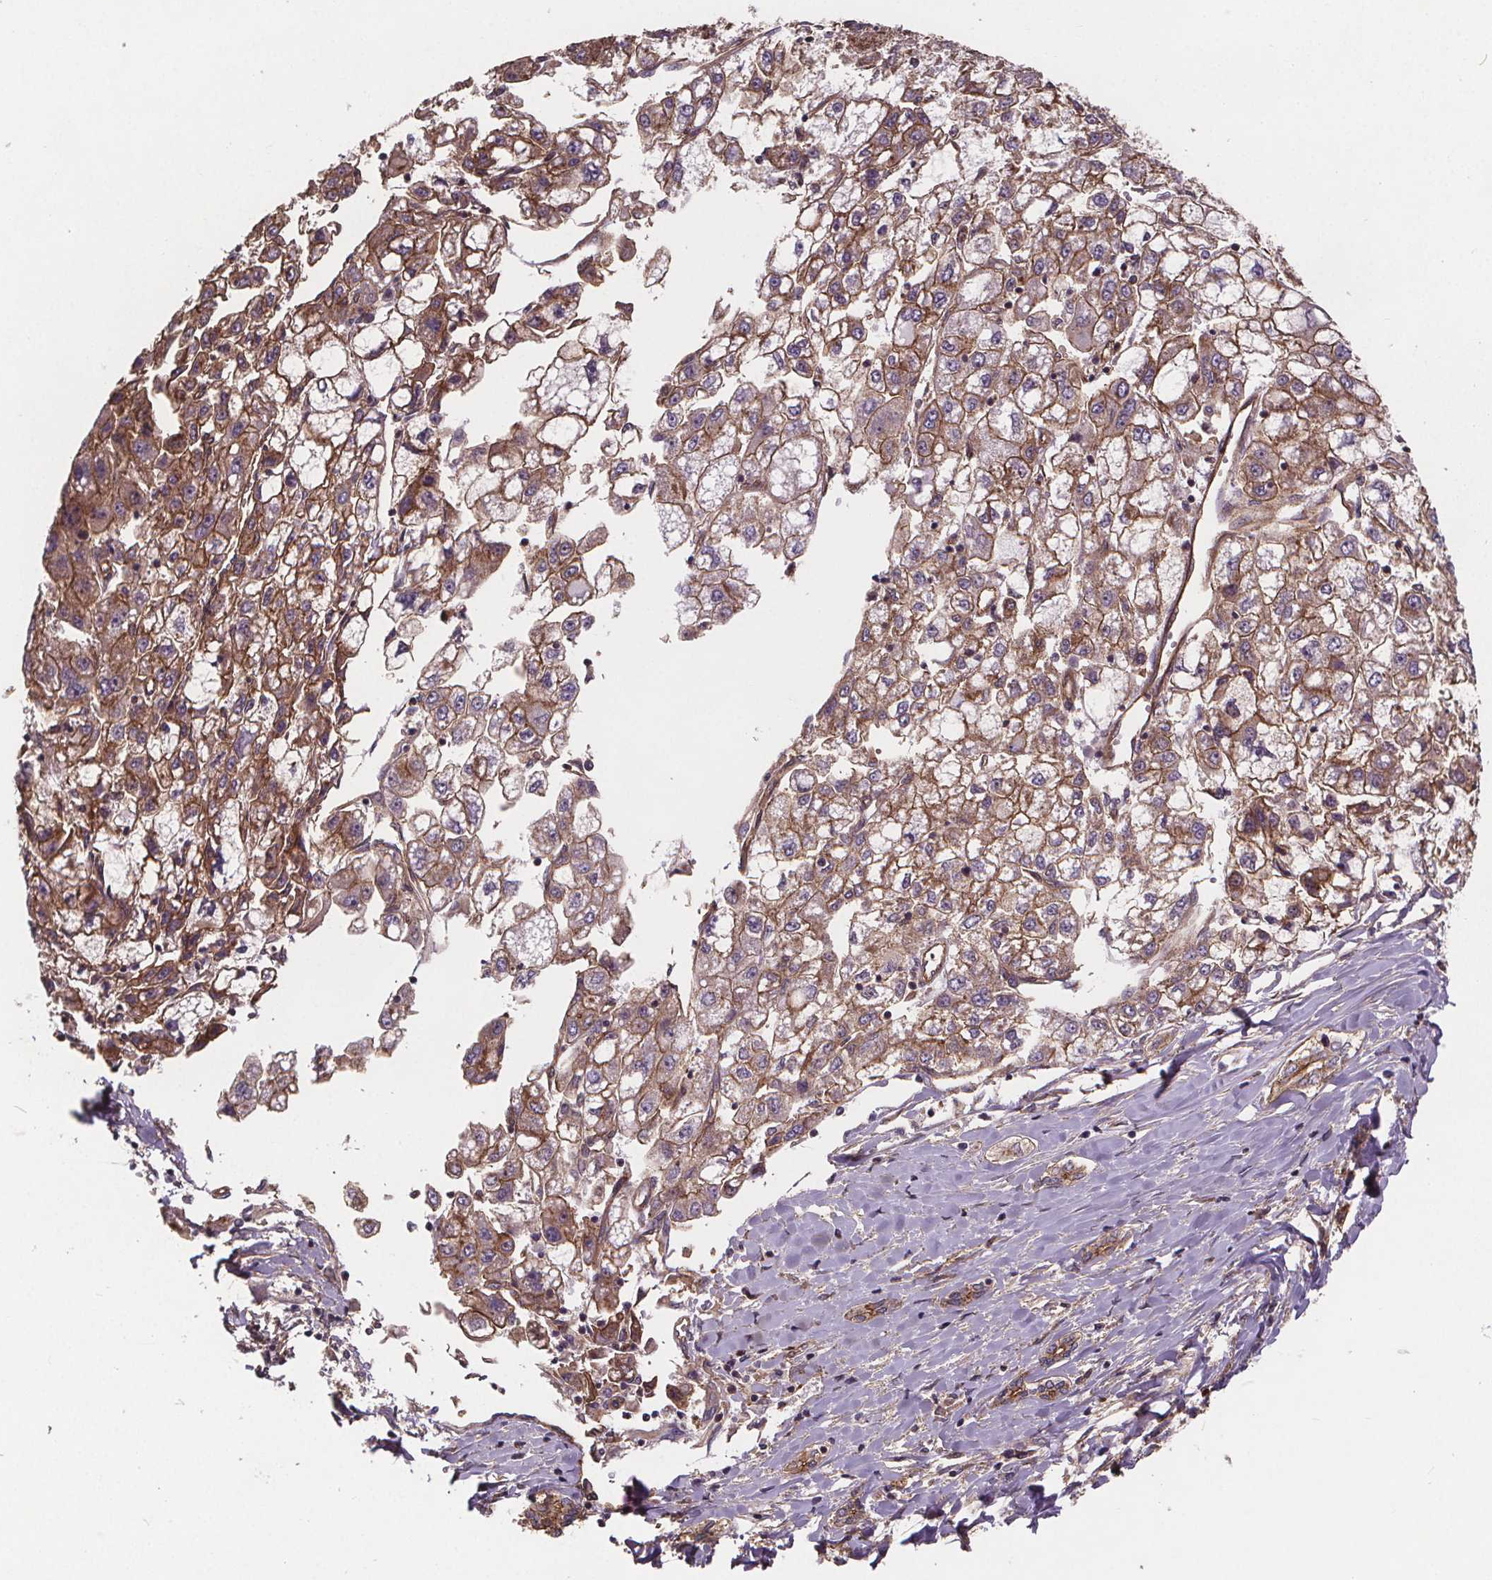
{"staining": {"intensity": "moderate", "quantity": ">75%", "location": "cytoplasmic/membranous"}, "tissue": "liver cancer", "cell_type": "Tumor cells", "image_type": "cancer", "snomed": [{"axis": "morphology", "description": "Carcinoma, Hepatocellular, NOS"}, {"axis": "topography", "description": "Liver"}], "caption": "Protein positivity by immunohistochemistry (IHC) reveals moderate cytoplasmic/membranous expression in about >75% of tumor cells in hepatocellular carcinoma (liver).", "gene": "CLINT1", "patient": {"sex": "male", "age": 40}}